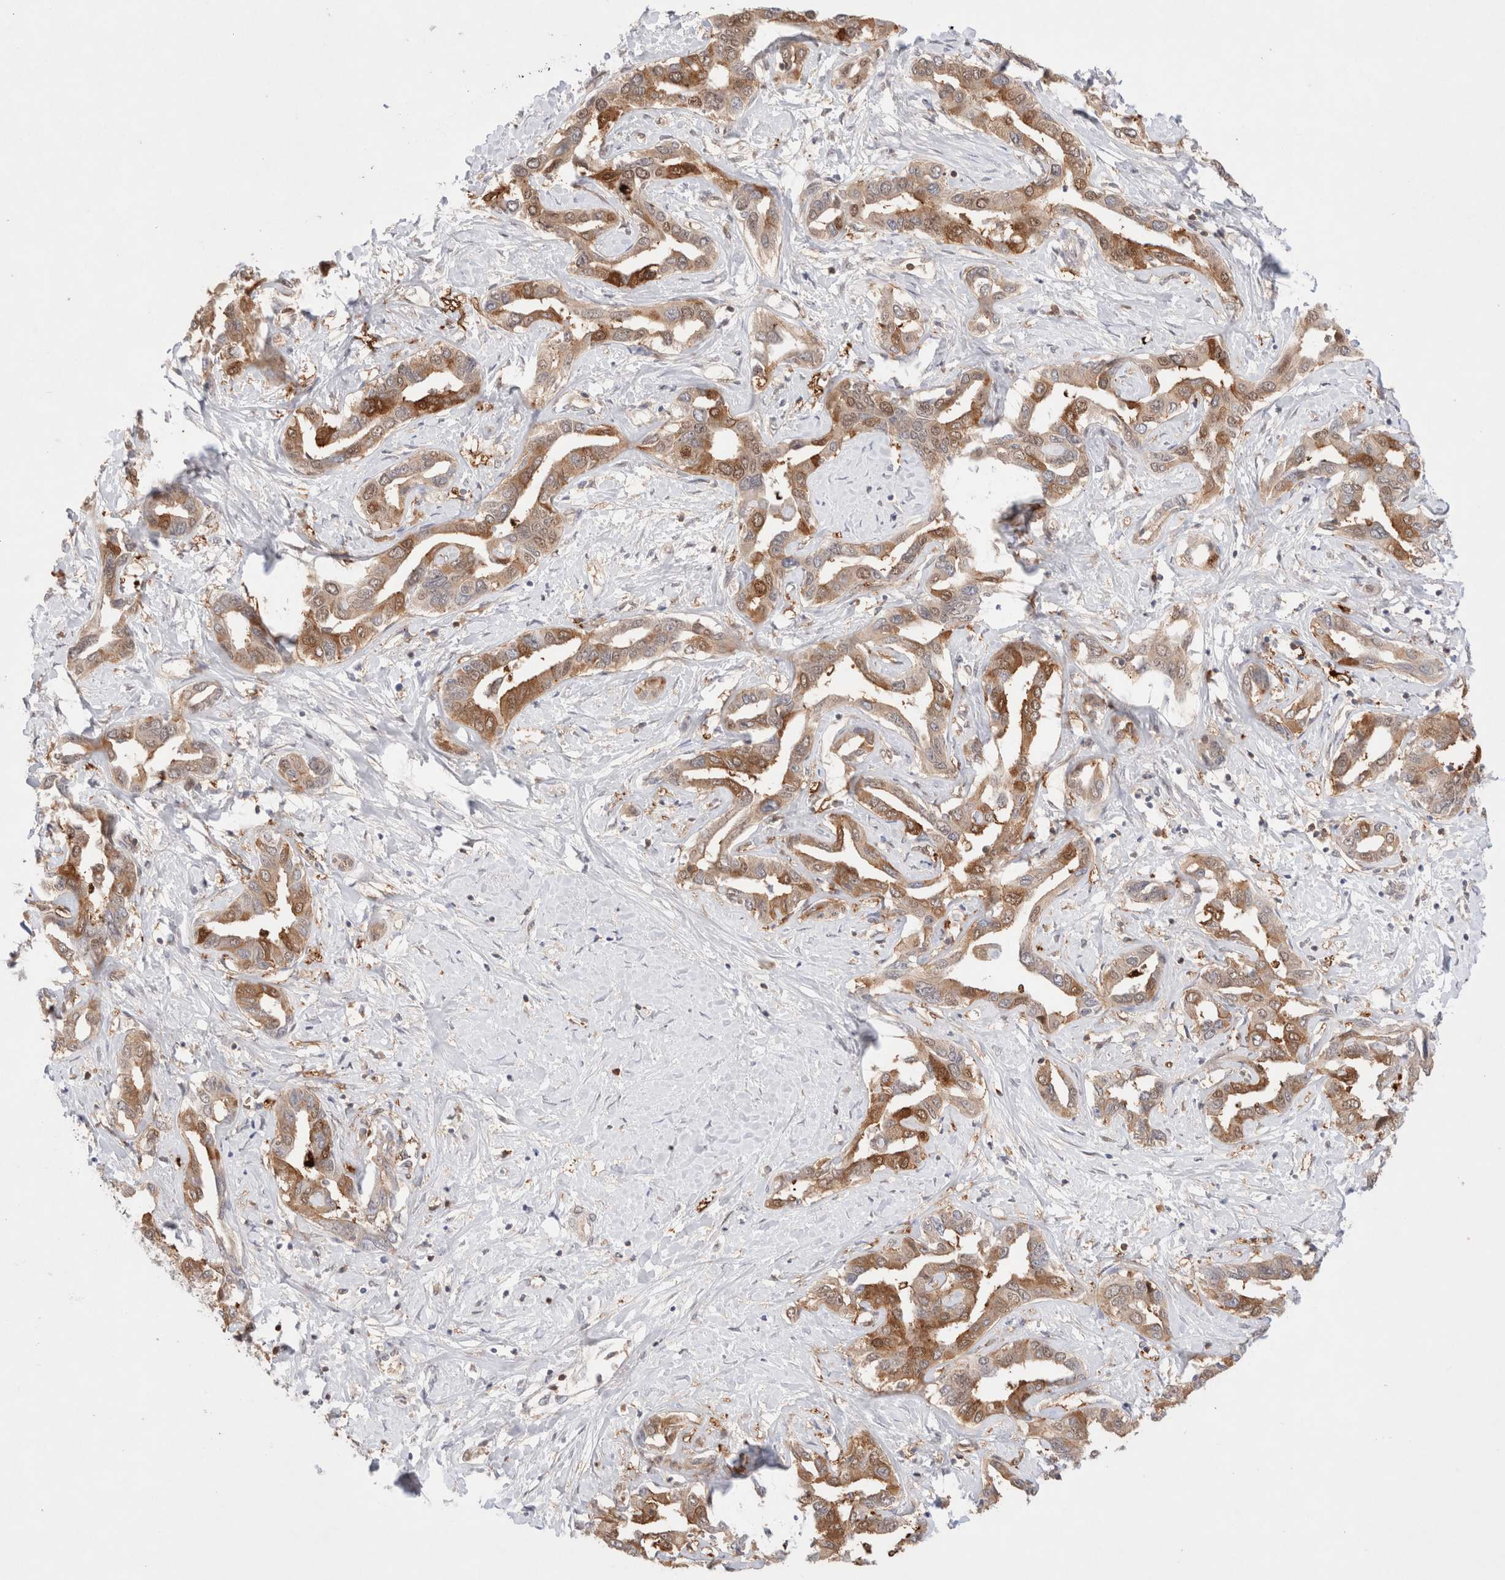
{"staining": {"intensity": "moderate", "quantity": ">75%", "location": "cytoplasmic/membranous,nuclear"}, "tissue": "liver cancer", "cell_type": "Tumor cells", "image_type": "cancer", "snomed": [{"axis": "morphology", "description": "Cholangiocarcinoma"}, {"axis": "topography", "description": "Liver"}], "caption": "This is a photomicrograph of immunohistochemistry staining of liver cancer, which shows moderate expression in the cytoplasmic/membranous and nuclear of tumor cells.", "gene": "STARD10", "patient": {"sex": "male", "age": 59}}